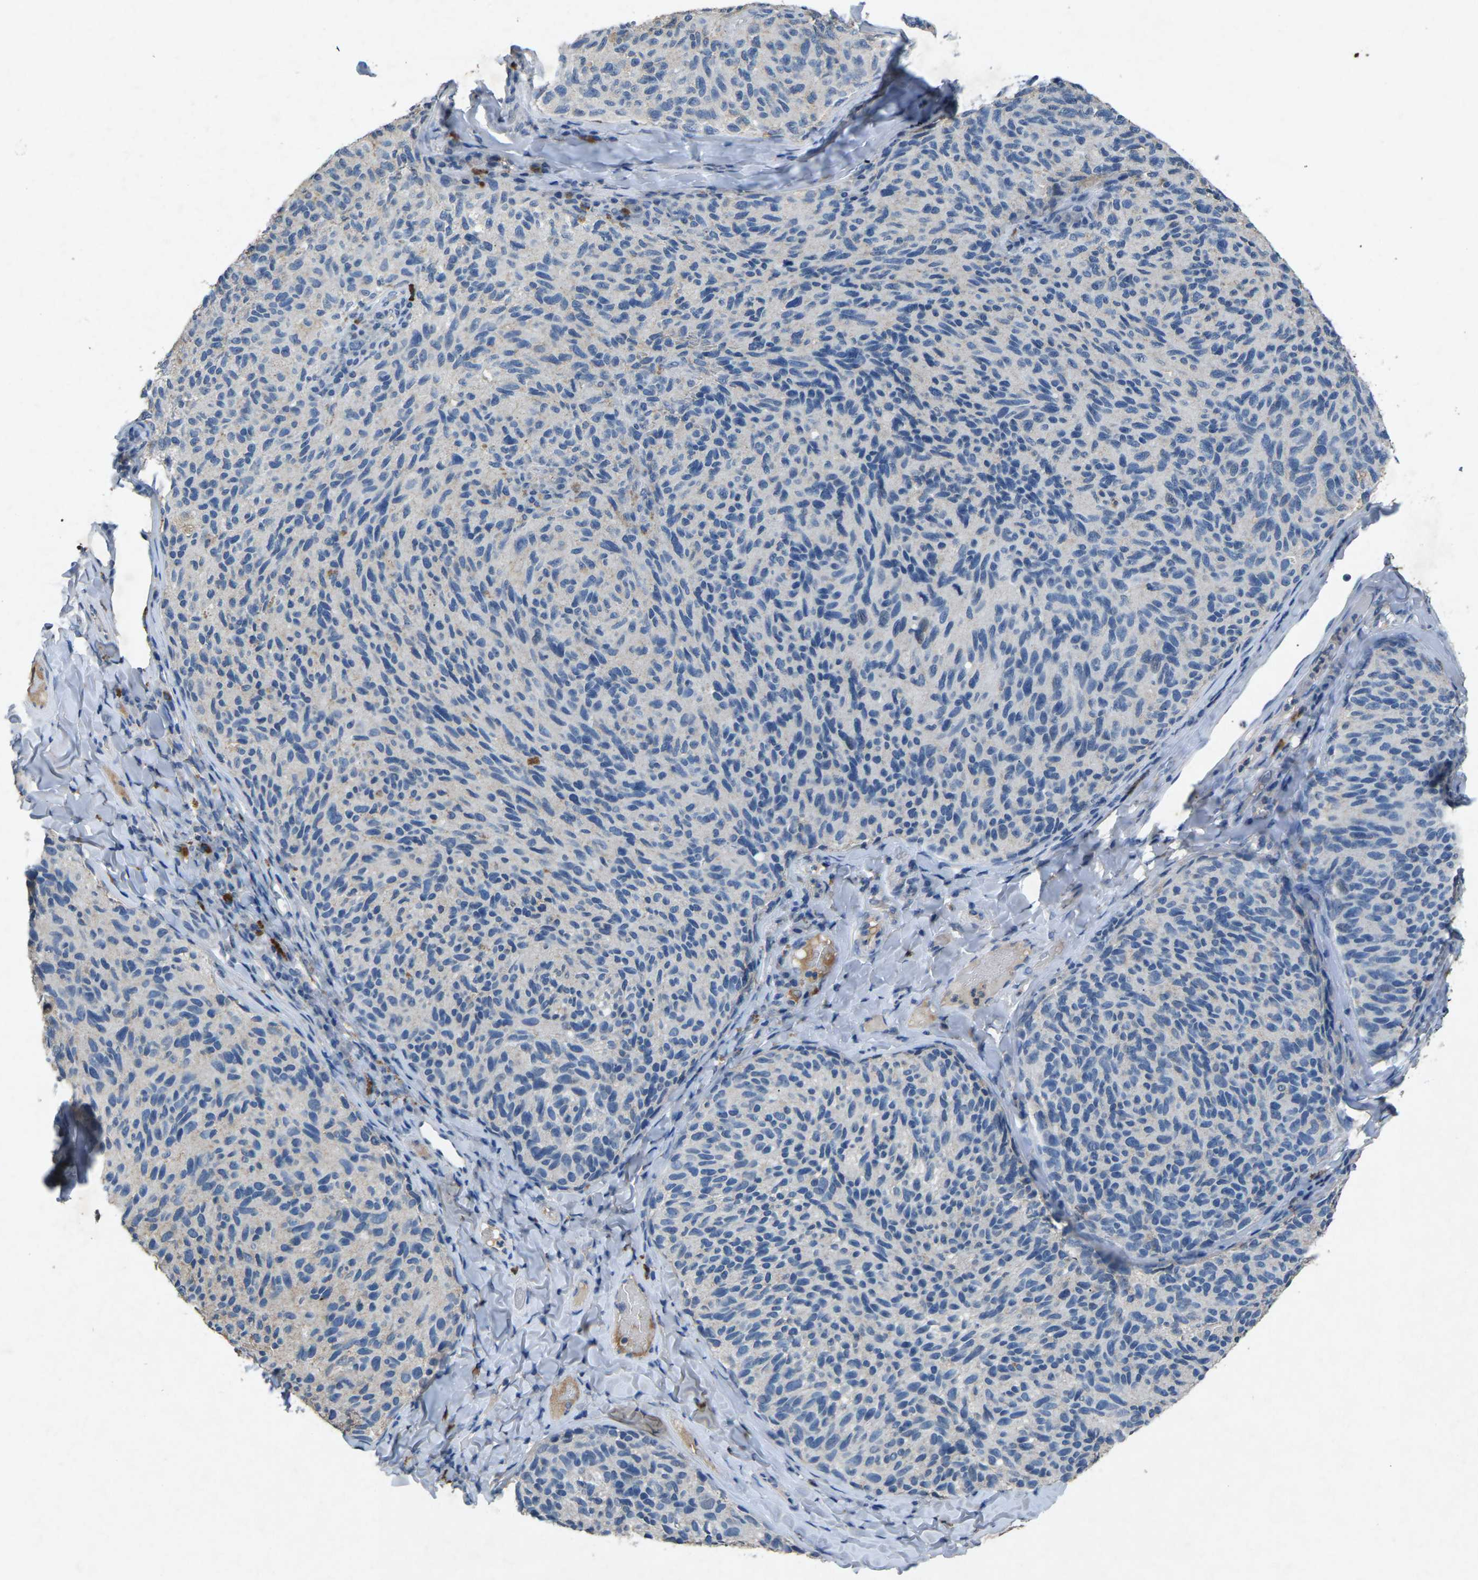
{"staining": {"intensity": "negative", "quantity": "none", "location": "none"}, "tissue": "melanoma", "cell_type": "Tumor cells", "image_type": "cancer", "snomed": [{"axis": "morphology", "description": "Malignant melanoma, NOS"}, {"axis": "topography", "description": "Skin"}], "caption": "High magnification brightfield microscopy of melanoma stained with DAB (3,3'-diaminobenzidine) (brown) and counterstained with hematoxylin (blue): tumor cells show no significant staining.", "gene": "PLG", "patient": {"sex": "female", "age": 73}}